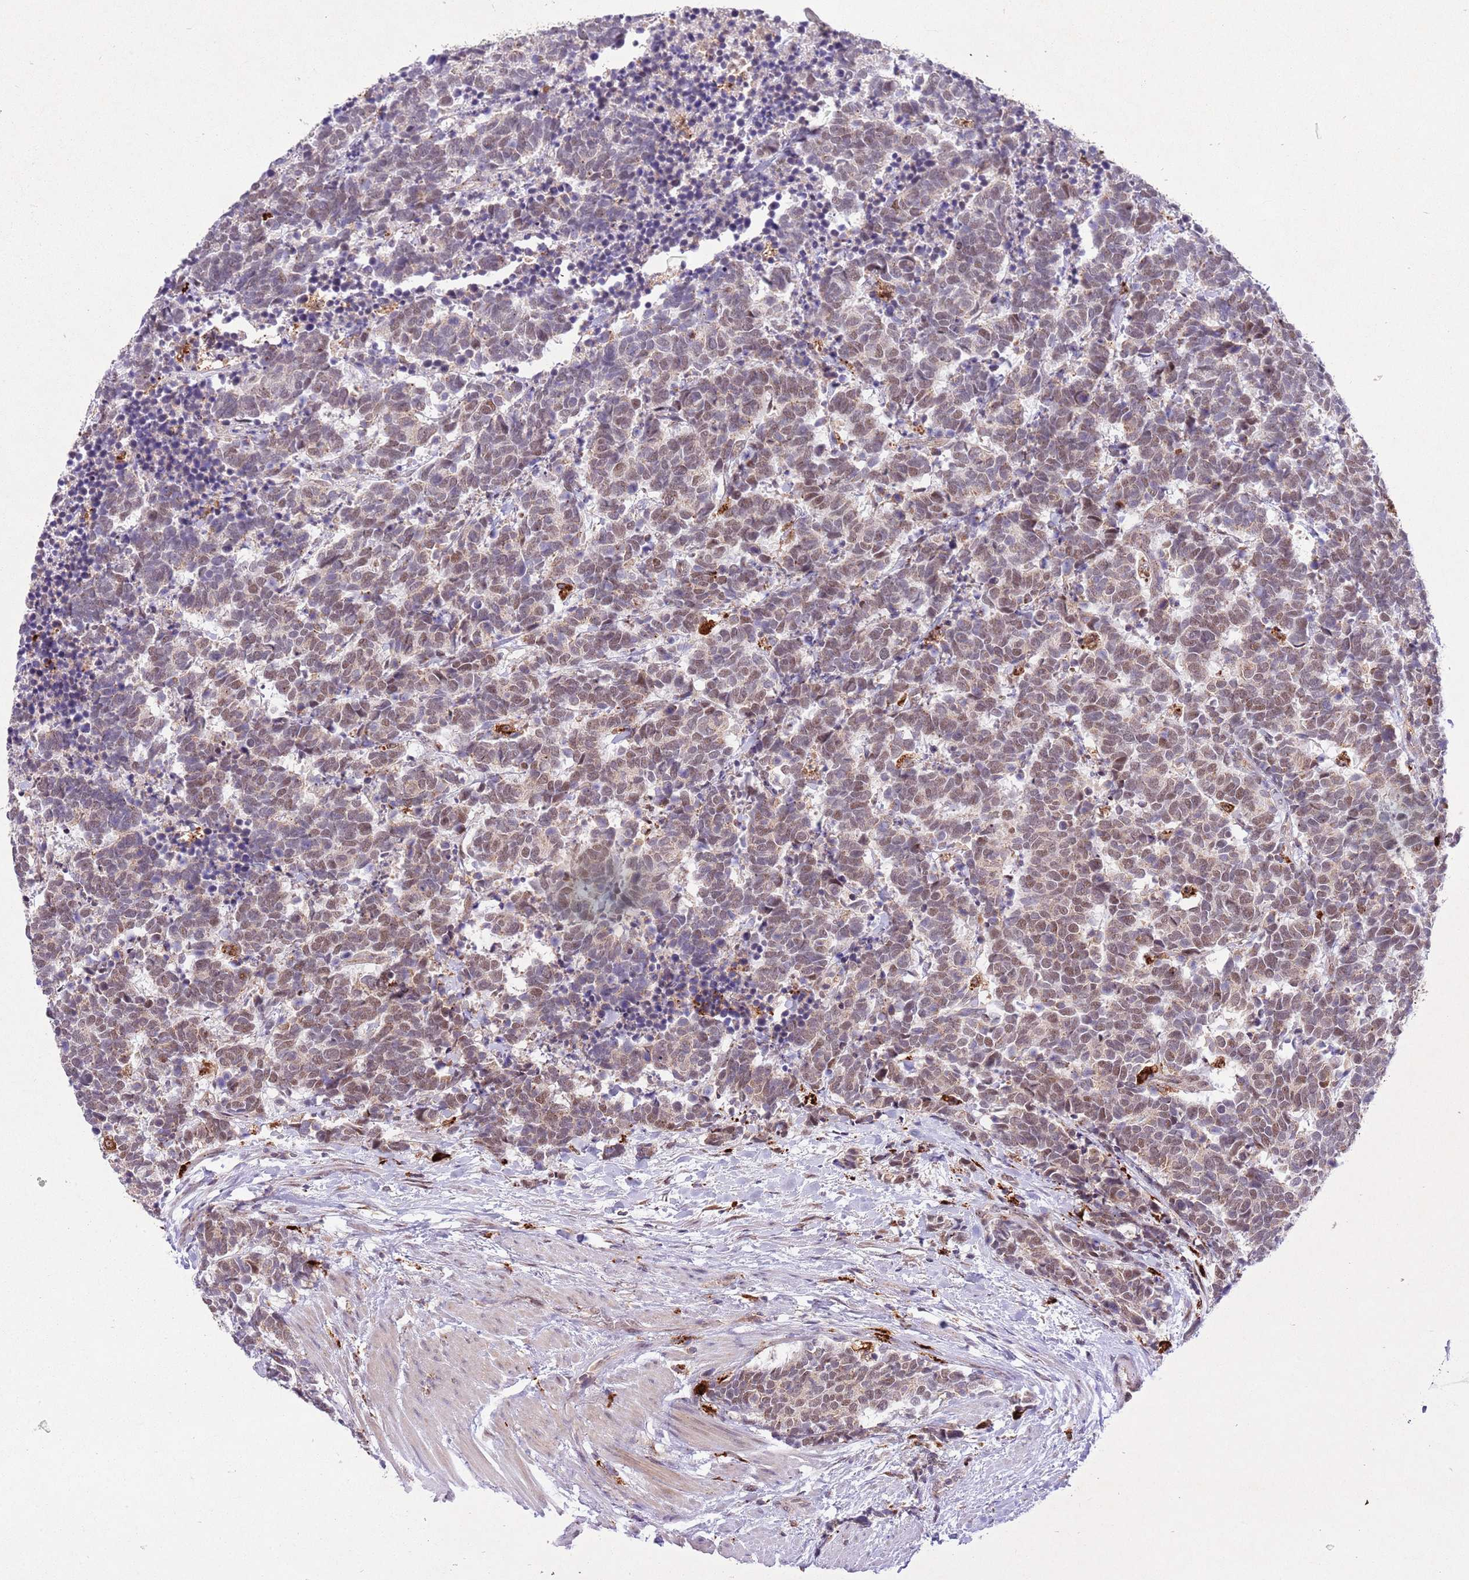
{"staining": {"intensity": "weak", "quantity": ">75%", "location": "cytoplasmic/membranous,nuclear"}, "tissue": "carcinoid", "cell_type": "Tumor cells", "image_type": "cancer", "snomed": [{"axis": "morphology", "description": "Carcinoma, NOS"}, {"axis": "morphology", "description": "Carcinoid, malignant, NOS"}, {"axis": "topography", "description": "Prostate"}], "caption": "Protein positivity by IHC shows weak cytoplasmic/membranous and nuclear positivity in about >75% of tumor cells in carcinoma.", "gene": "TRIM27", "patient": {"sex": "male", "age": 57}}